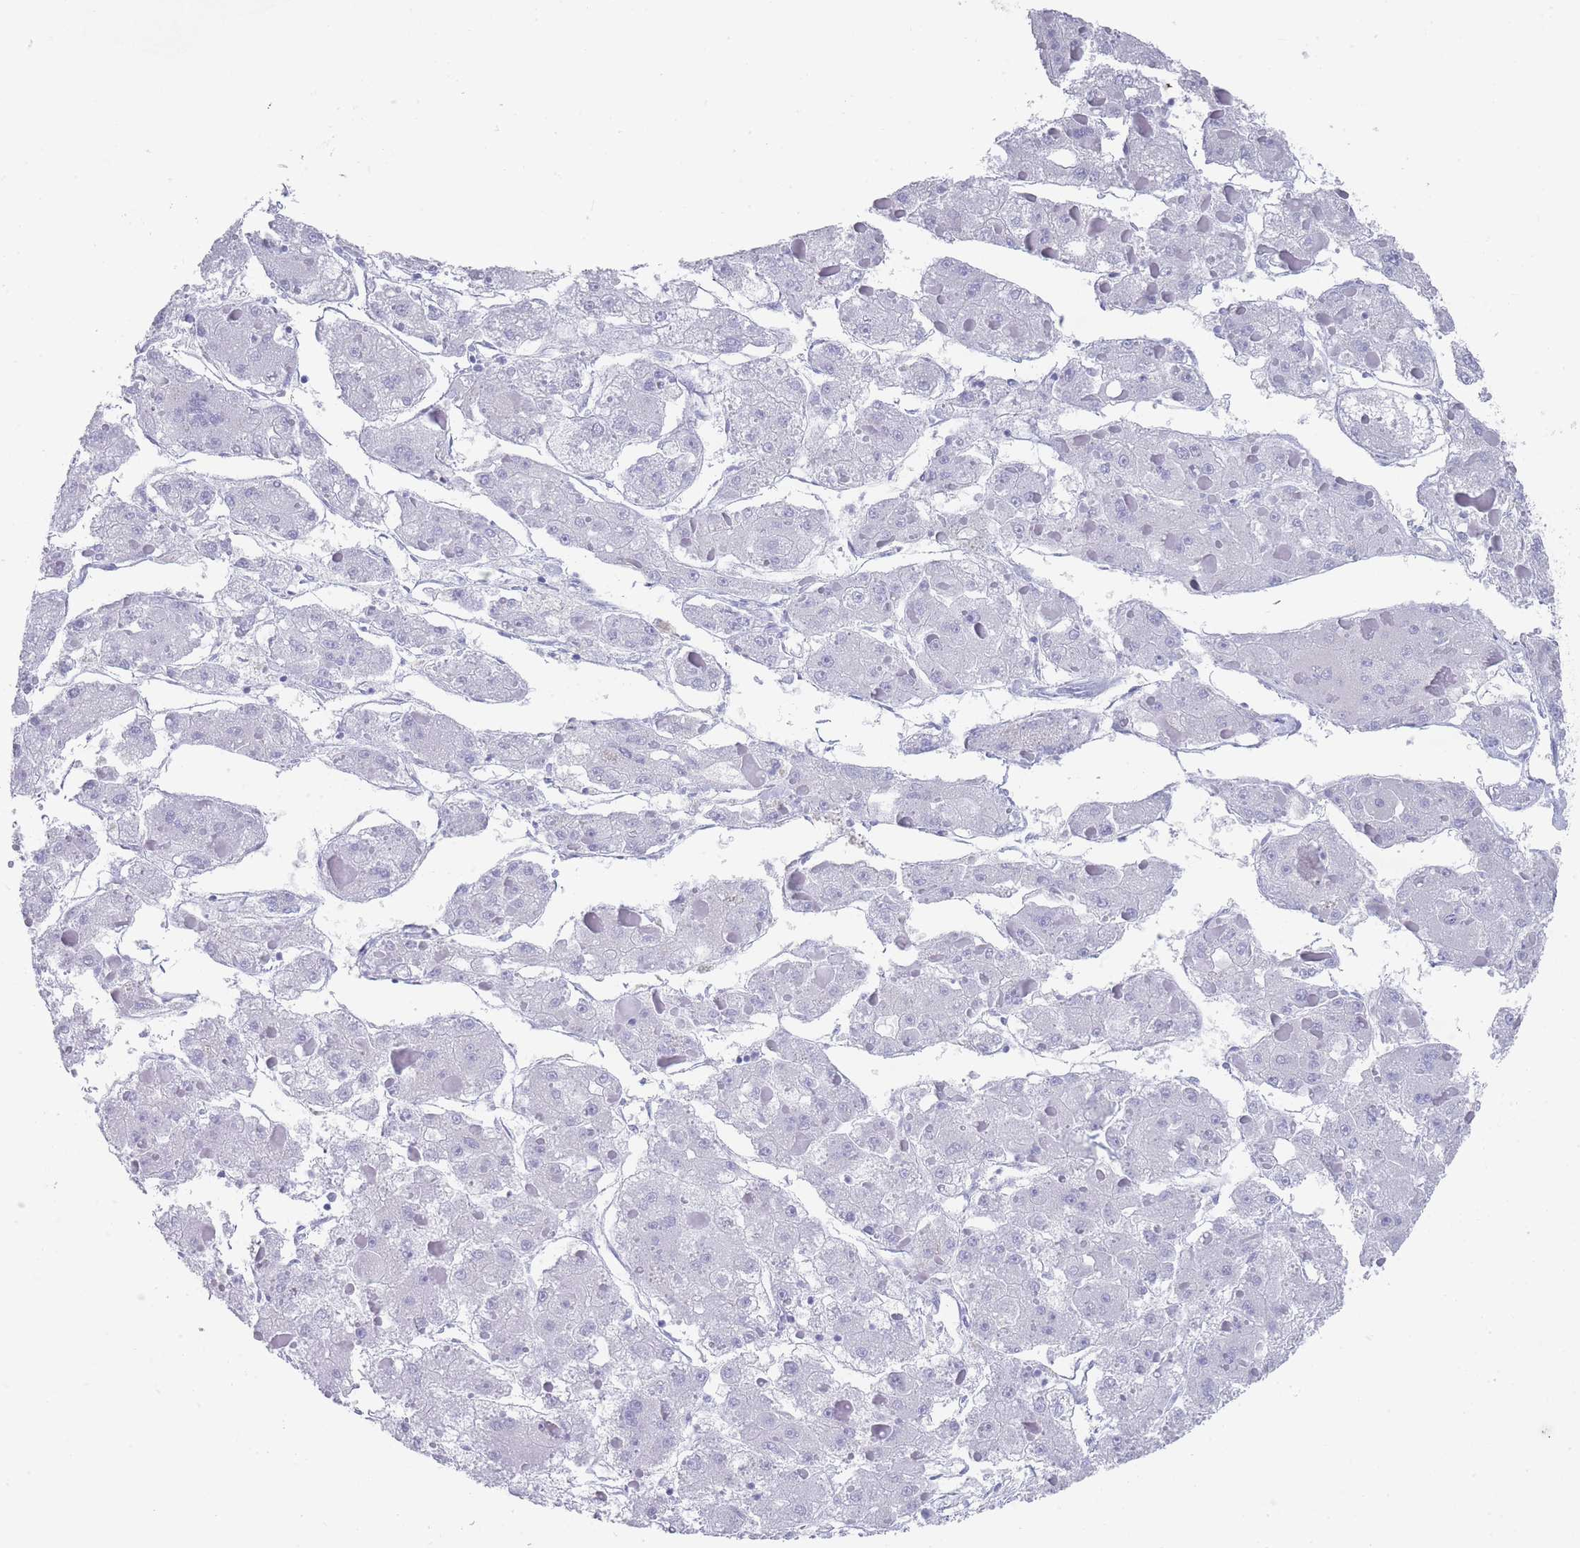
{"staining": {"intensity": "negative", "quantity": "none", "location": "none"}, "tissue": "liver cancer", "cell_type": "Tumor cells", "image_type": "cancer", "snomed": [{"axis": "morphology", "description": "Carcinoma, Hepatocellular, NOS"}, {"axis": "topography", "description": "Liver"}], "caption": "The immunohistochemistry (IHC) histopathology image has no significant positivity in tumor cells of liver hepatocellular carcinoma tissue.", "gene": "RAB2B", "patient": {"sex": "female", "age": 73}}